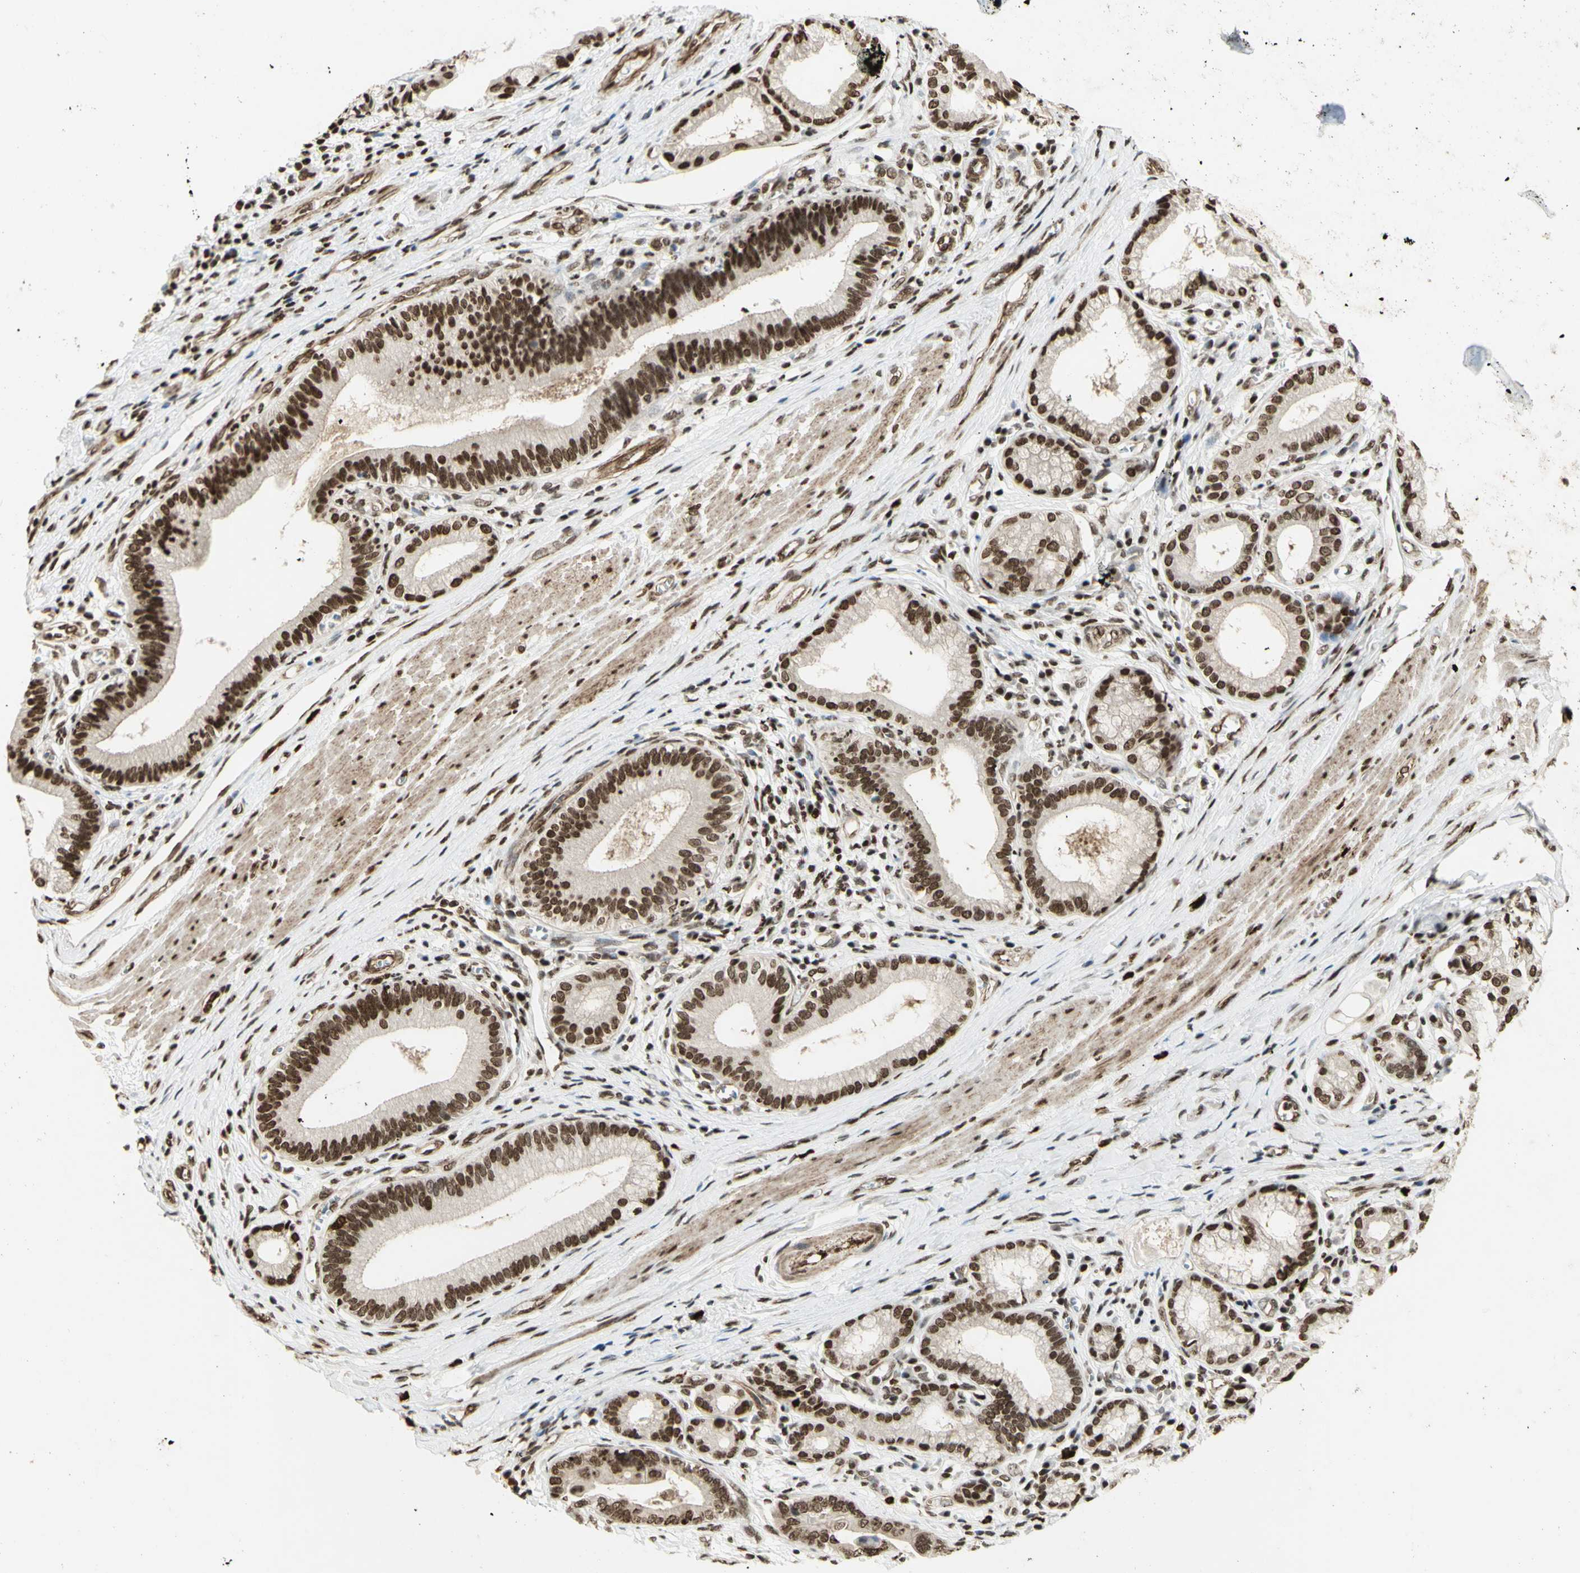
{"staining": {"intensity": "strong", "quantity": ">75%", "location": "nuclear"}, "tissue": "pancreatic cancer", "cell_type": "Tumor cells", "image_type": "cancer", "snomed": [{"axis": "morphology", "description": "Adenocarcinoma, NOS"}, {"axis": "topography", "description": "Pancreas"}], "caption": "Strong nuclear protein expression is appreciated in approximately >75% of tumor cells in adenocarcinoma (pancreatic).", "gene": "ZMYM6", "patient": {"sex": "female", "age": 75}}